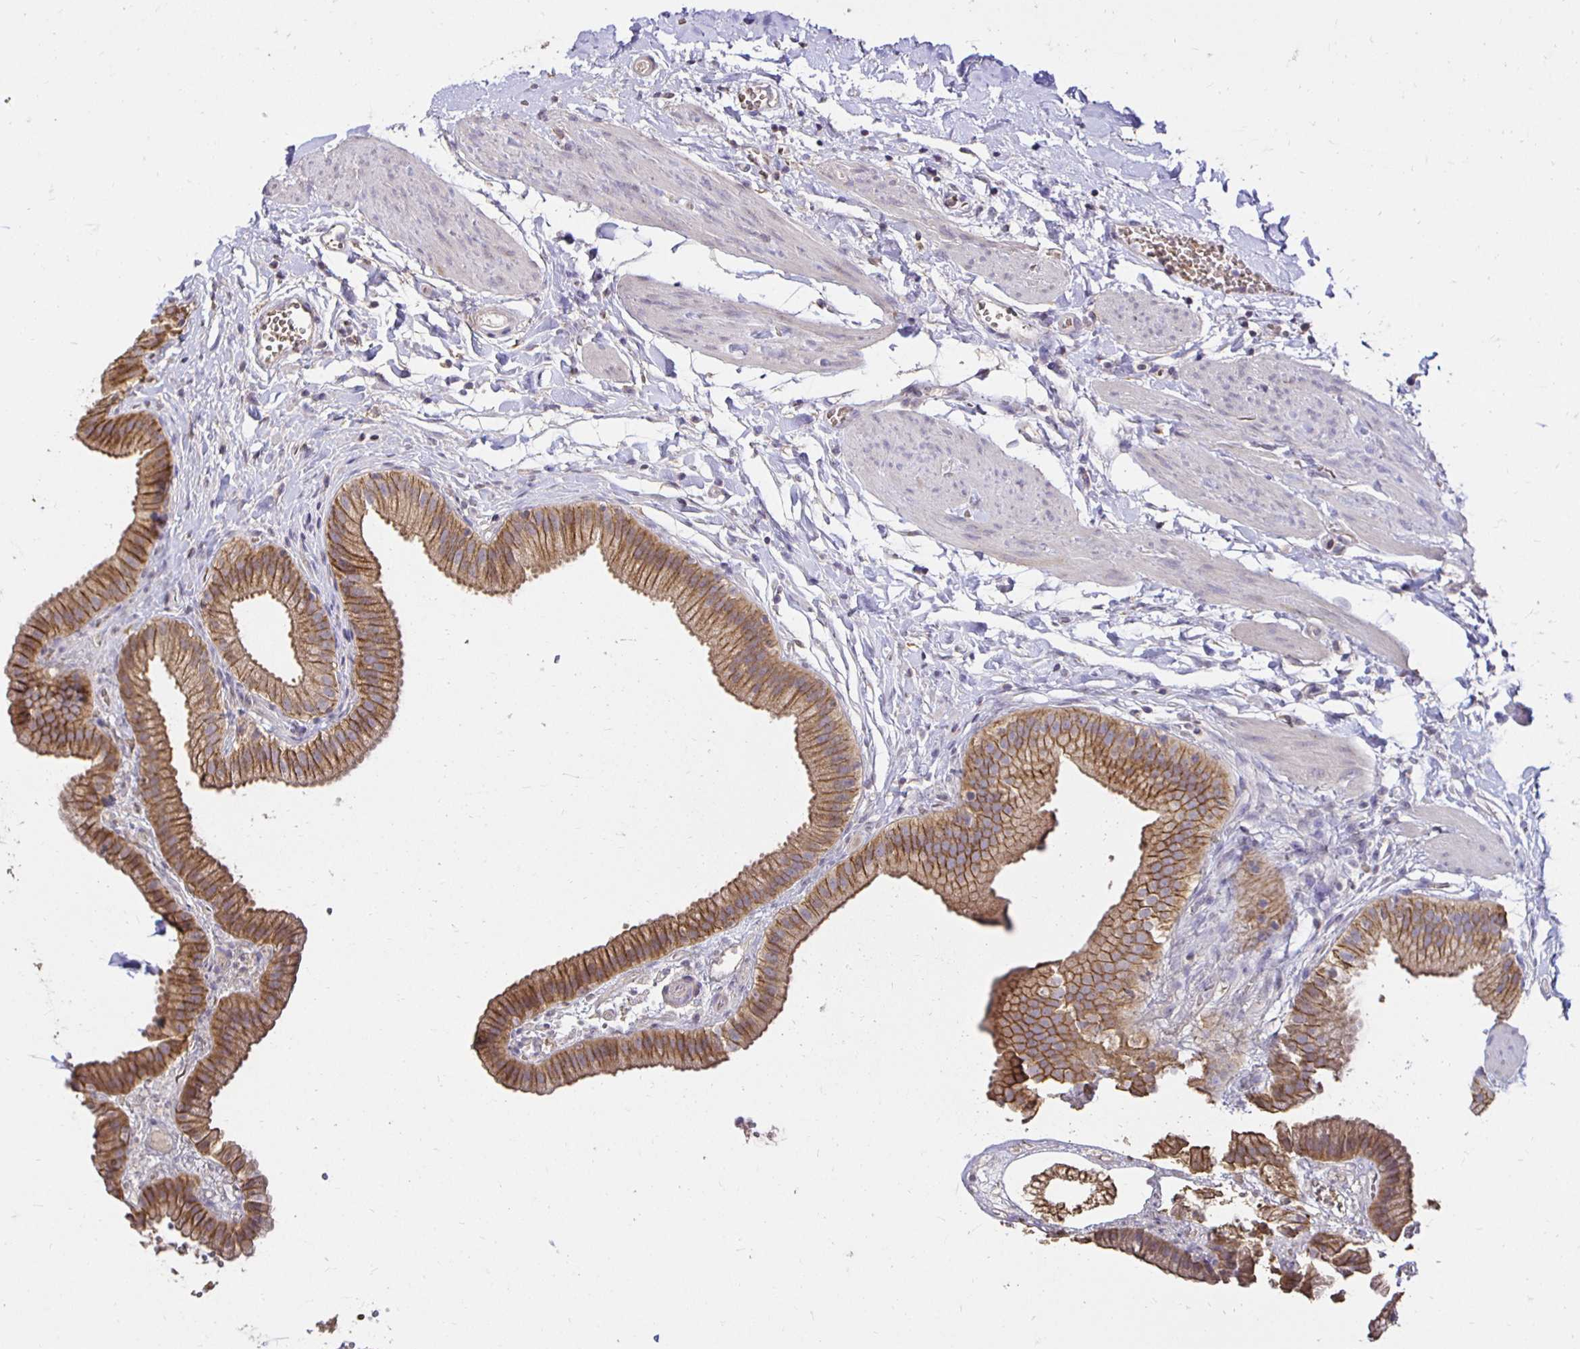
{"staining": {"intensity": "moderate", "quantity": ">75%", "location": "cytoplasmic/membranous"}, "tissue": "gallbladder", "cell_type": "Glandular cells", "image_type": "normal", "snomed": [{"axis": "morphology", "description": "Normal tissue, NOS"}, {"axis": "topography", "description": "Gallbladder"}], "caption": "Protein analysis of unremarkable gallbladder exhibits moderate cytoplasmic/membranous expression in about >75% of glandular cells. The staining was performed using DAB to visualize the protein expression in brown, while the nuclei were stained in blue with hematoxylin (Magnification: 20x).", "gene": "PNPLA3", "patient": {"sex": "female", "age": 63}}